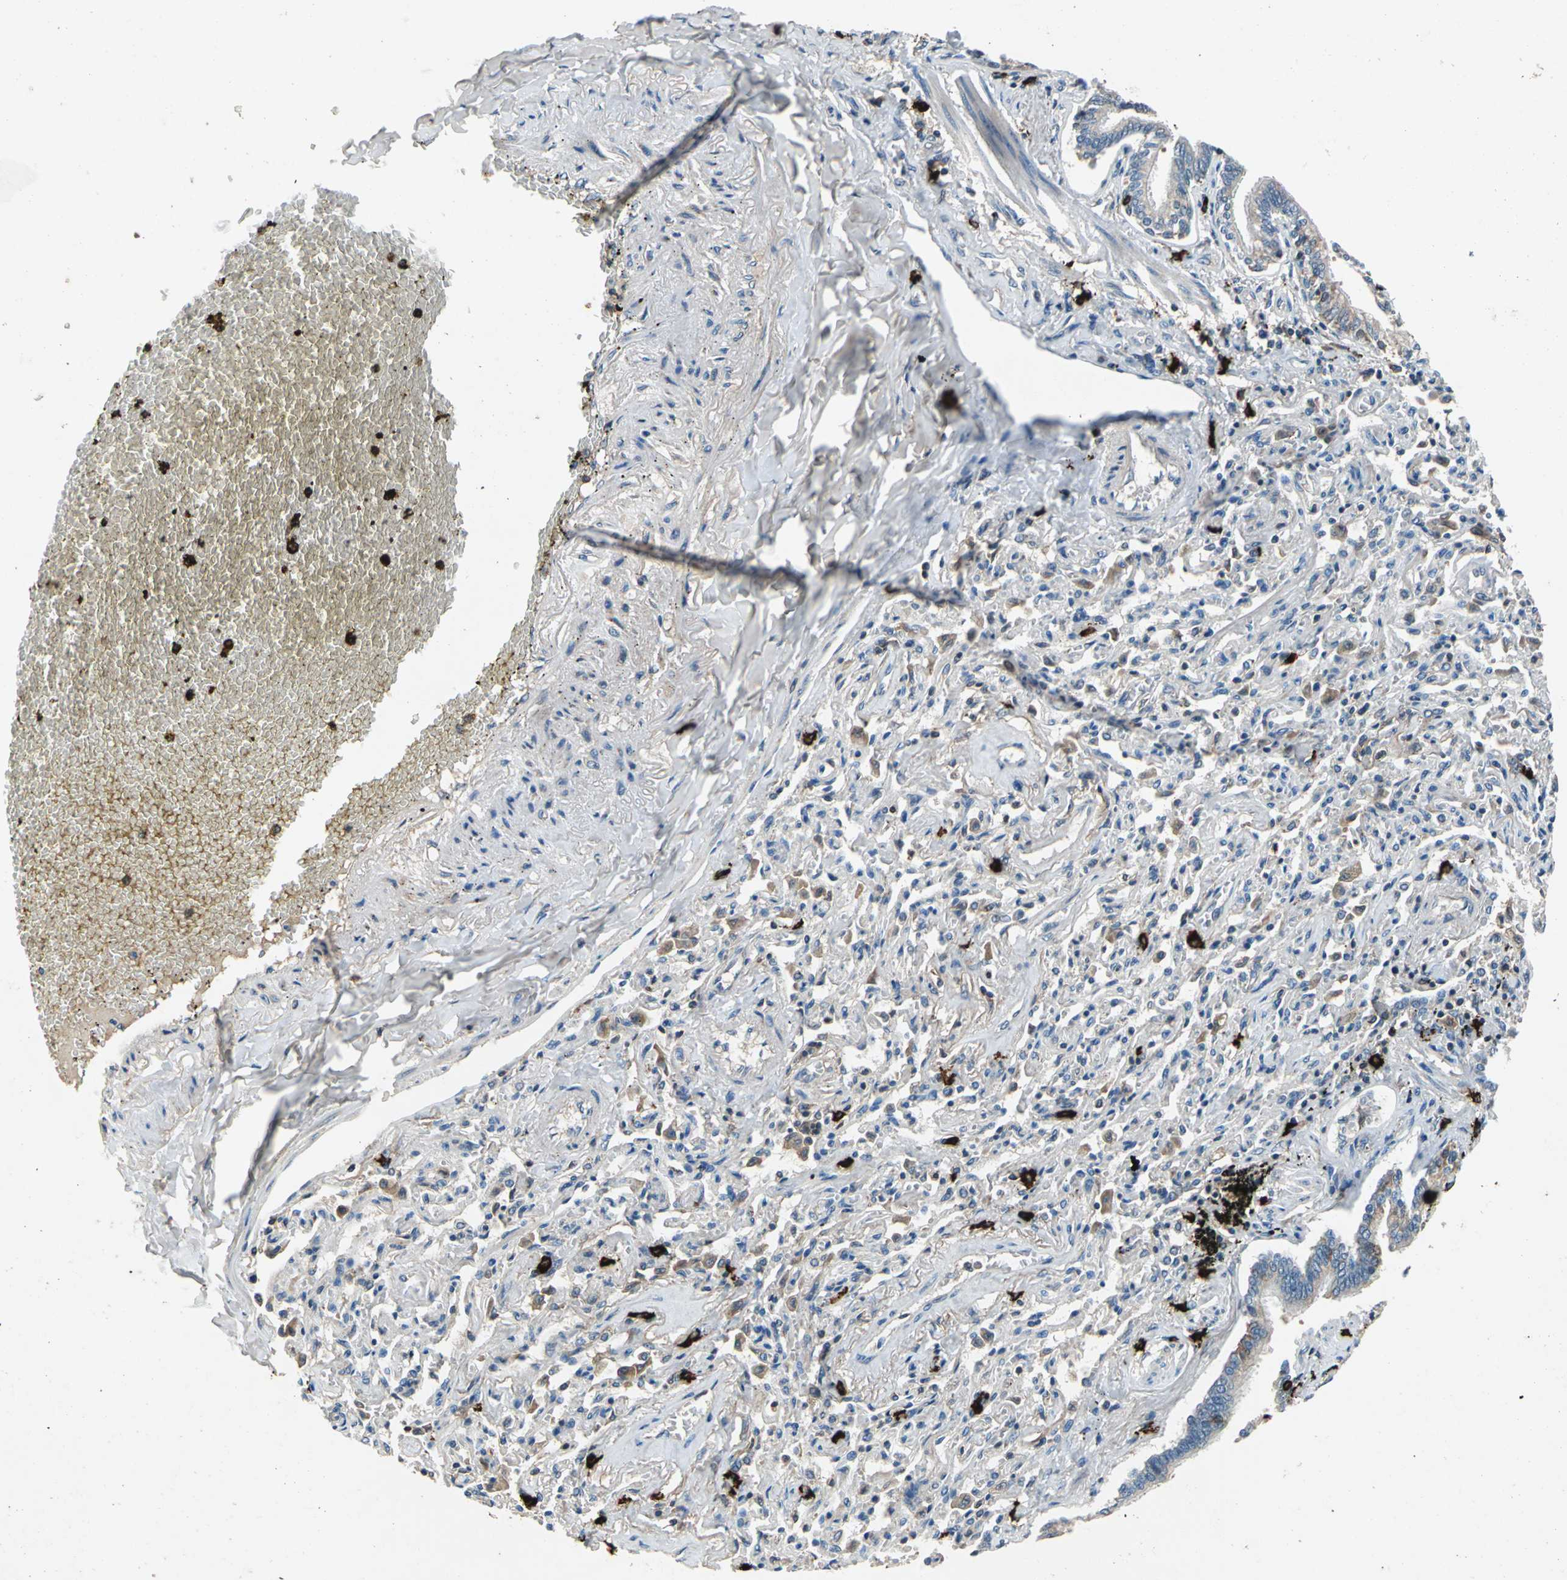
{"staining": {"intensity": "weak", "quantity": ">75%", "location": "cytoplasmic/membranous"}, "tissue": "bronchus", "cell_type": "Respiratory epithelial cells", "image_type": "normal", "snomed": [{"axis": "morphology", "description": "Normal tissue, NOS"}, {"axis": "topography", "description": "Lung"}], "caption": "Immunohistochemical staining of unremarkable bronchus demonstrates >75% levels of weak cytoplasmic/membranous protein expression in about >75% of respiratory epithelial cells. The staining is performed using DAB brown chromogen to label protein expression. The nuclei are counter-stained blue using hematoxylin.", "gene": "SLC19A2", "patient": {"sex": "male", "age": 64}}